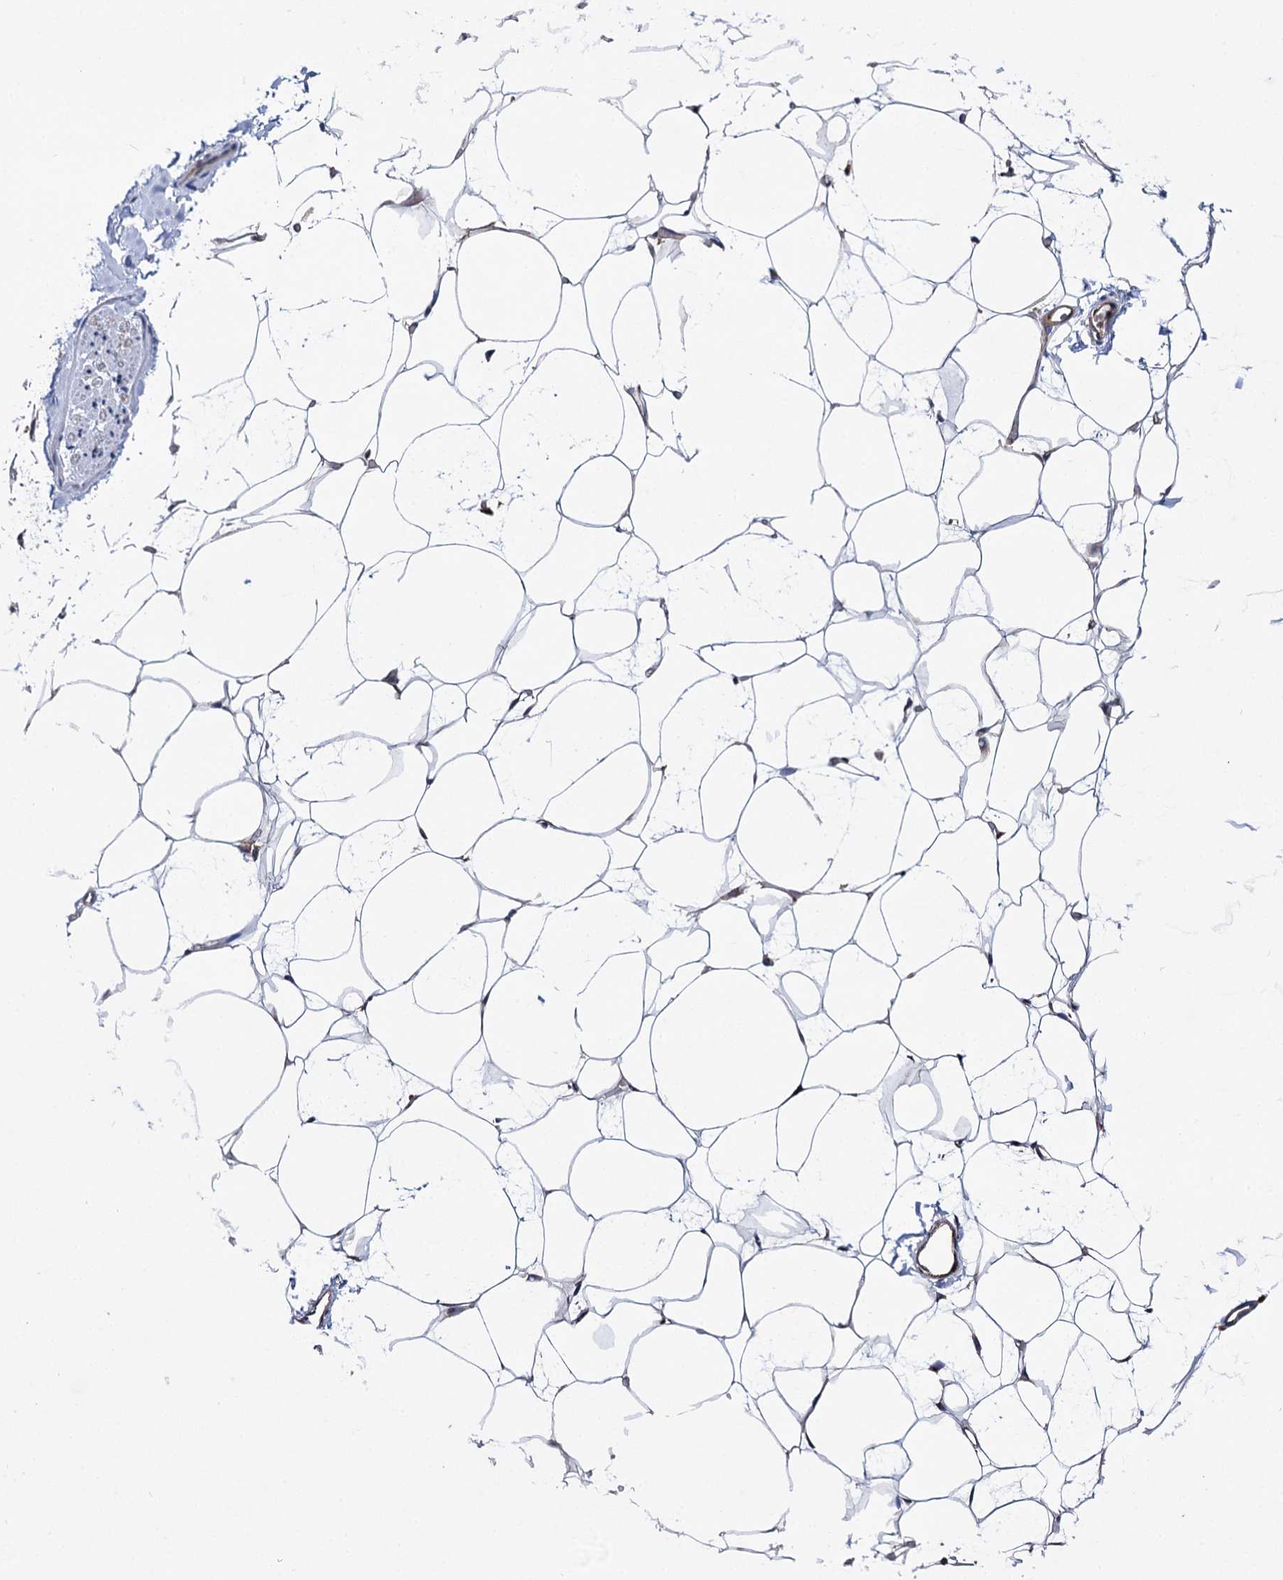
{"staining": {"intensity": "negative", "quantity": "none", "location": "none"}, "tissue": "adipose tissue", "cell_type": "Adipocytes", "image_type": "normal", "snomed": [{"axis": "morphology", "description": "Normal tissue, NOS"}, {"axis": "topography", "description": "Breast"}], "caption": "Immunohistochemical staining of normal adipose tissue demonstrates no significant positivity in adipocytes.", "gene": "SCPEP1", "patient": {"sex": "female", "age": 23}}